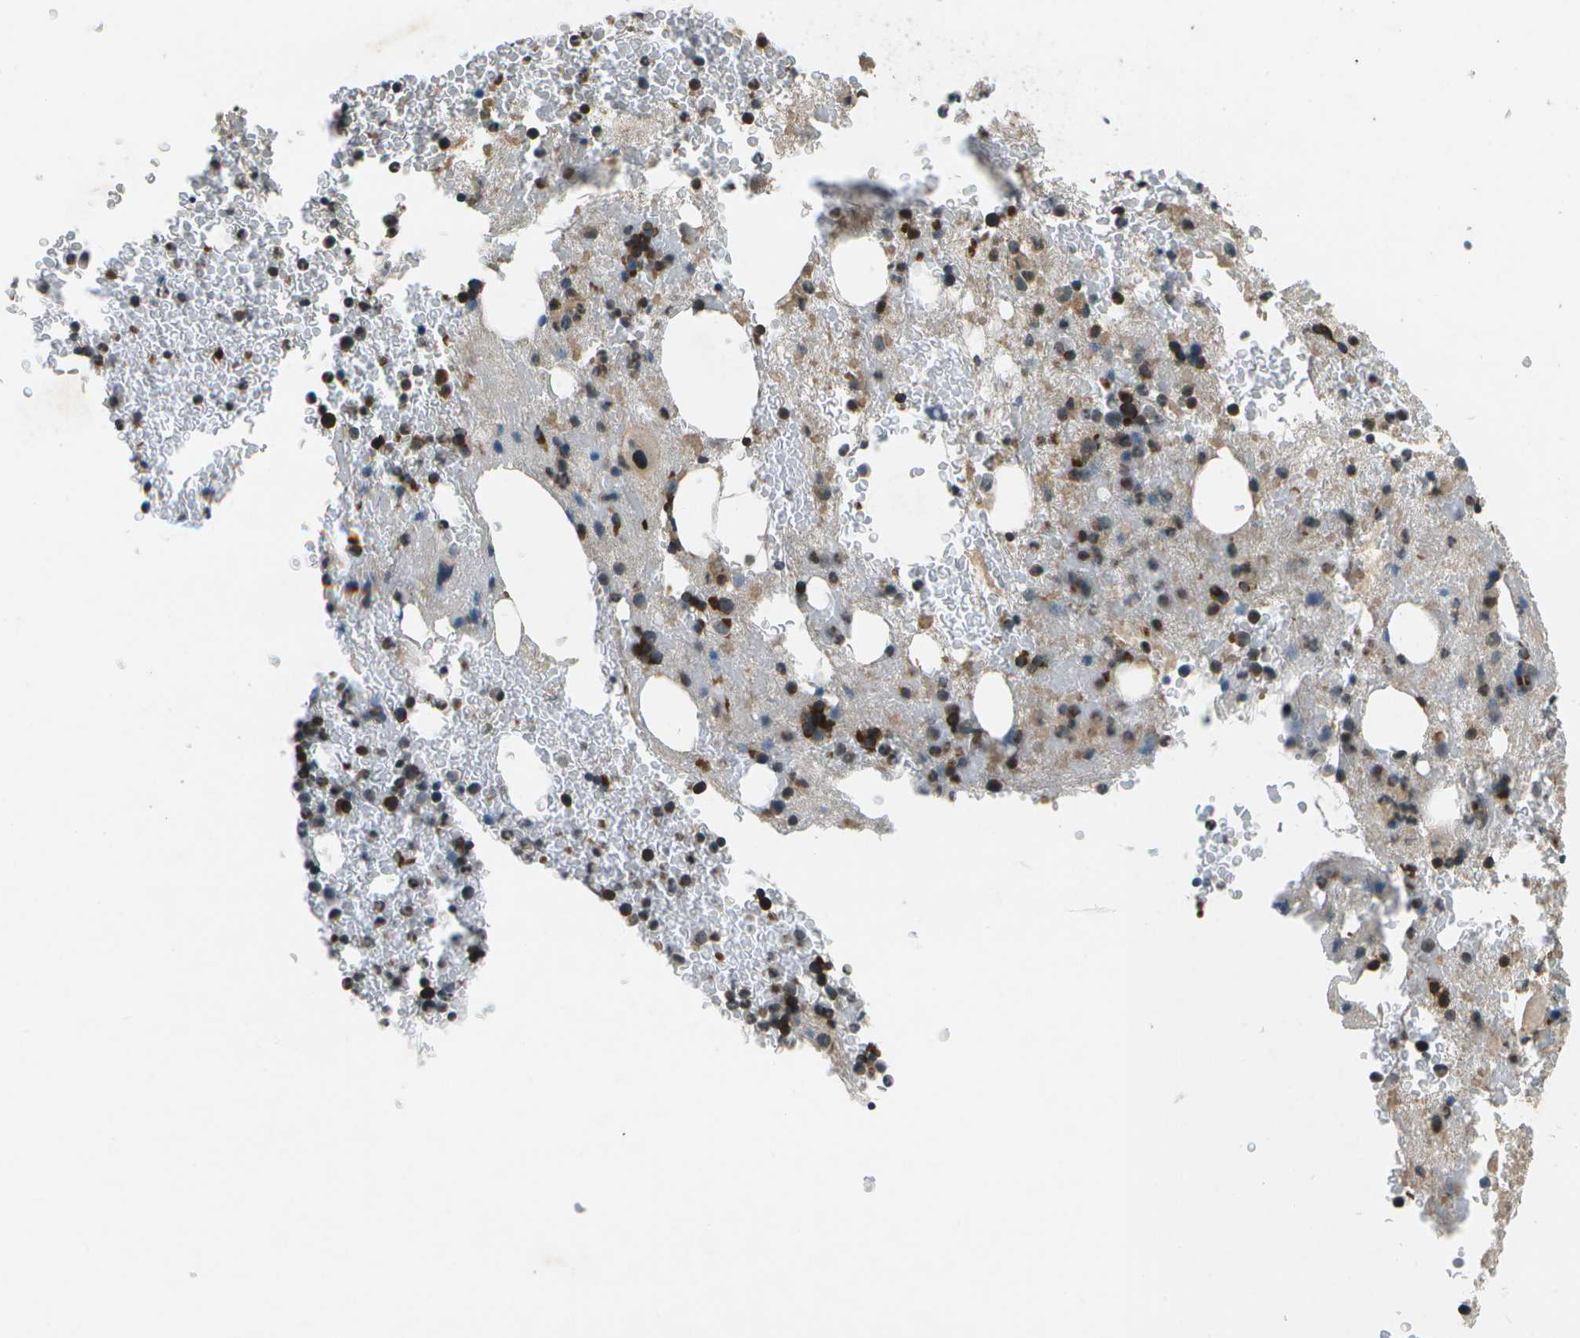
{"staining": {"intensity": "strong", "quantity": "<25%", "location": "cytoplasmic/membranous"}, "tissue": "bone marrow", "cell_type": "Hematopoietic cells", "image_type": "normal", "snomed": [{"axis": "morphology", "description": "Normal tissue, NOS"}, {"axis": "morphology", "description": "Inflammation, NOS"}, {"axis": "topography", "description": "Bone marrow"}], "caption": "Protein expression analysis of normal bone marrow demonstrates strong cytoplasmic/membranous expression in about <25% of hematopoietic cells.", "gene": "EIF2AK1", "patient": {"sex": "male", "age": 63}}